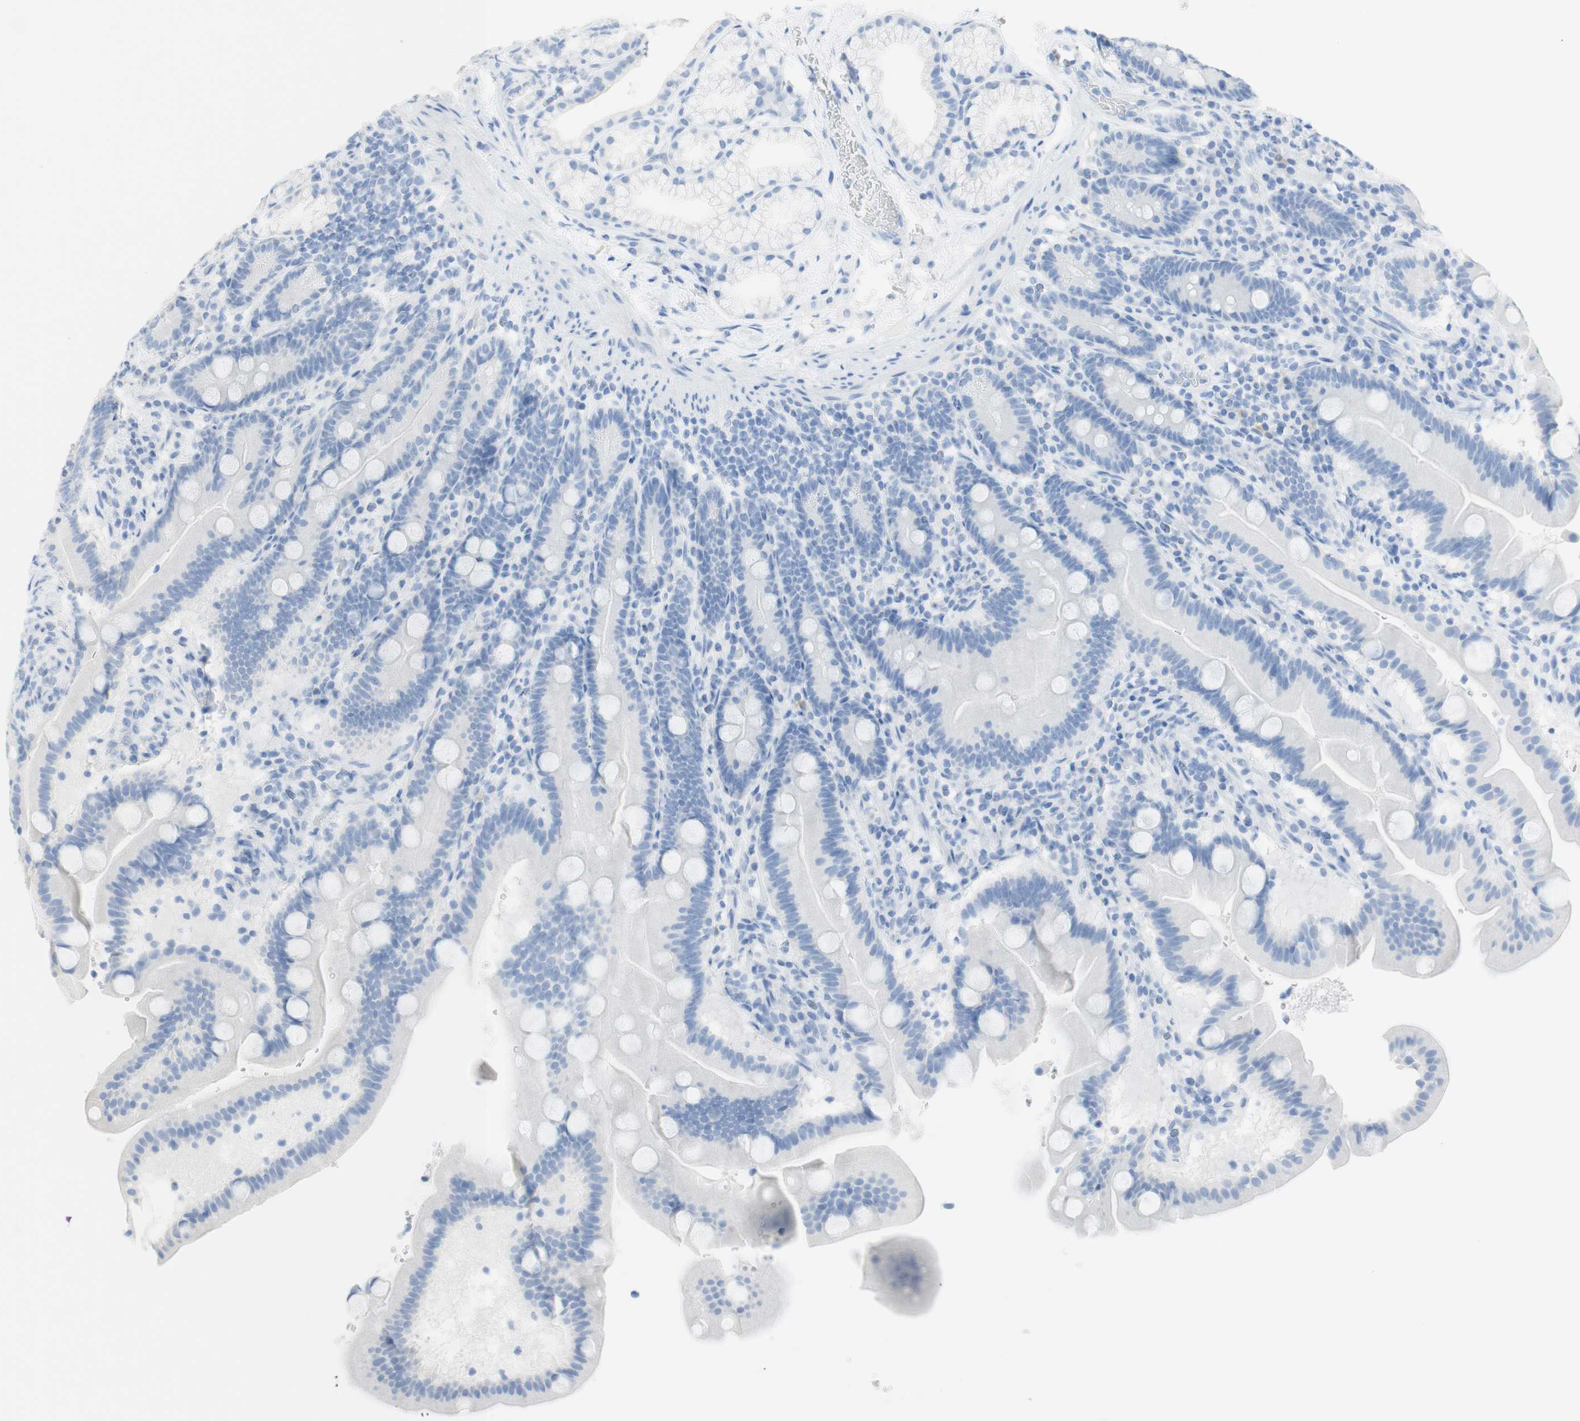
{"staining": {"intensity": "negative", "quantity": "none", "location": "none"}, "tissue": "duodenum", "cell_type": "Glandular cells", "image_type": "normal", "snomed": [{"axis": "morphology", "description": "Normal tissue, NOS"}, {"axis": "topography", "description": "Duodenum"}], "caption": "DAB (3,3'-diaminobenzidine) immunohistochemical staining of benign human duodenum reveals no significant staining in glandular cells. Brightfield microscopy of IHC stained with DAB (3,3'-diaminobenzidine) (brown) and hematoxylin (blue), captured at high magnification.", "gene": "TPO", "patient": {"sex": "male", "age": 54}}